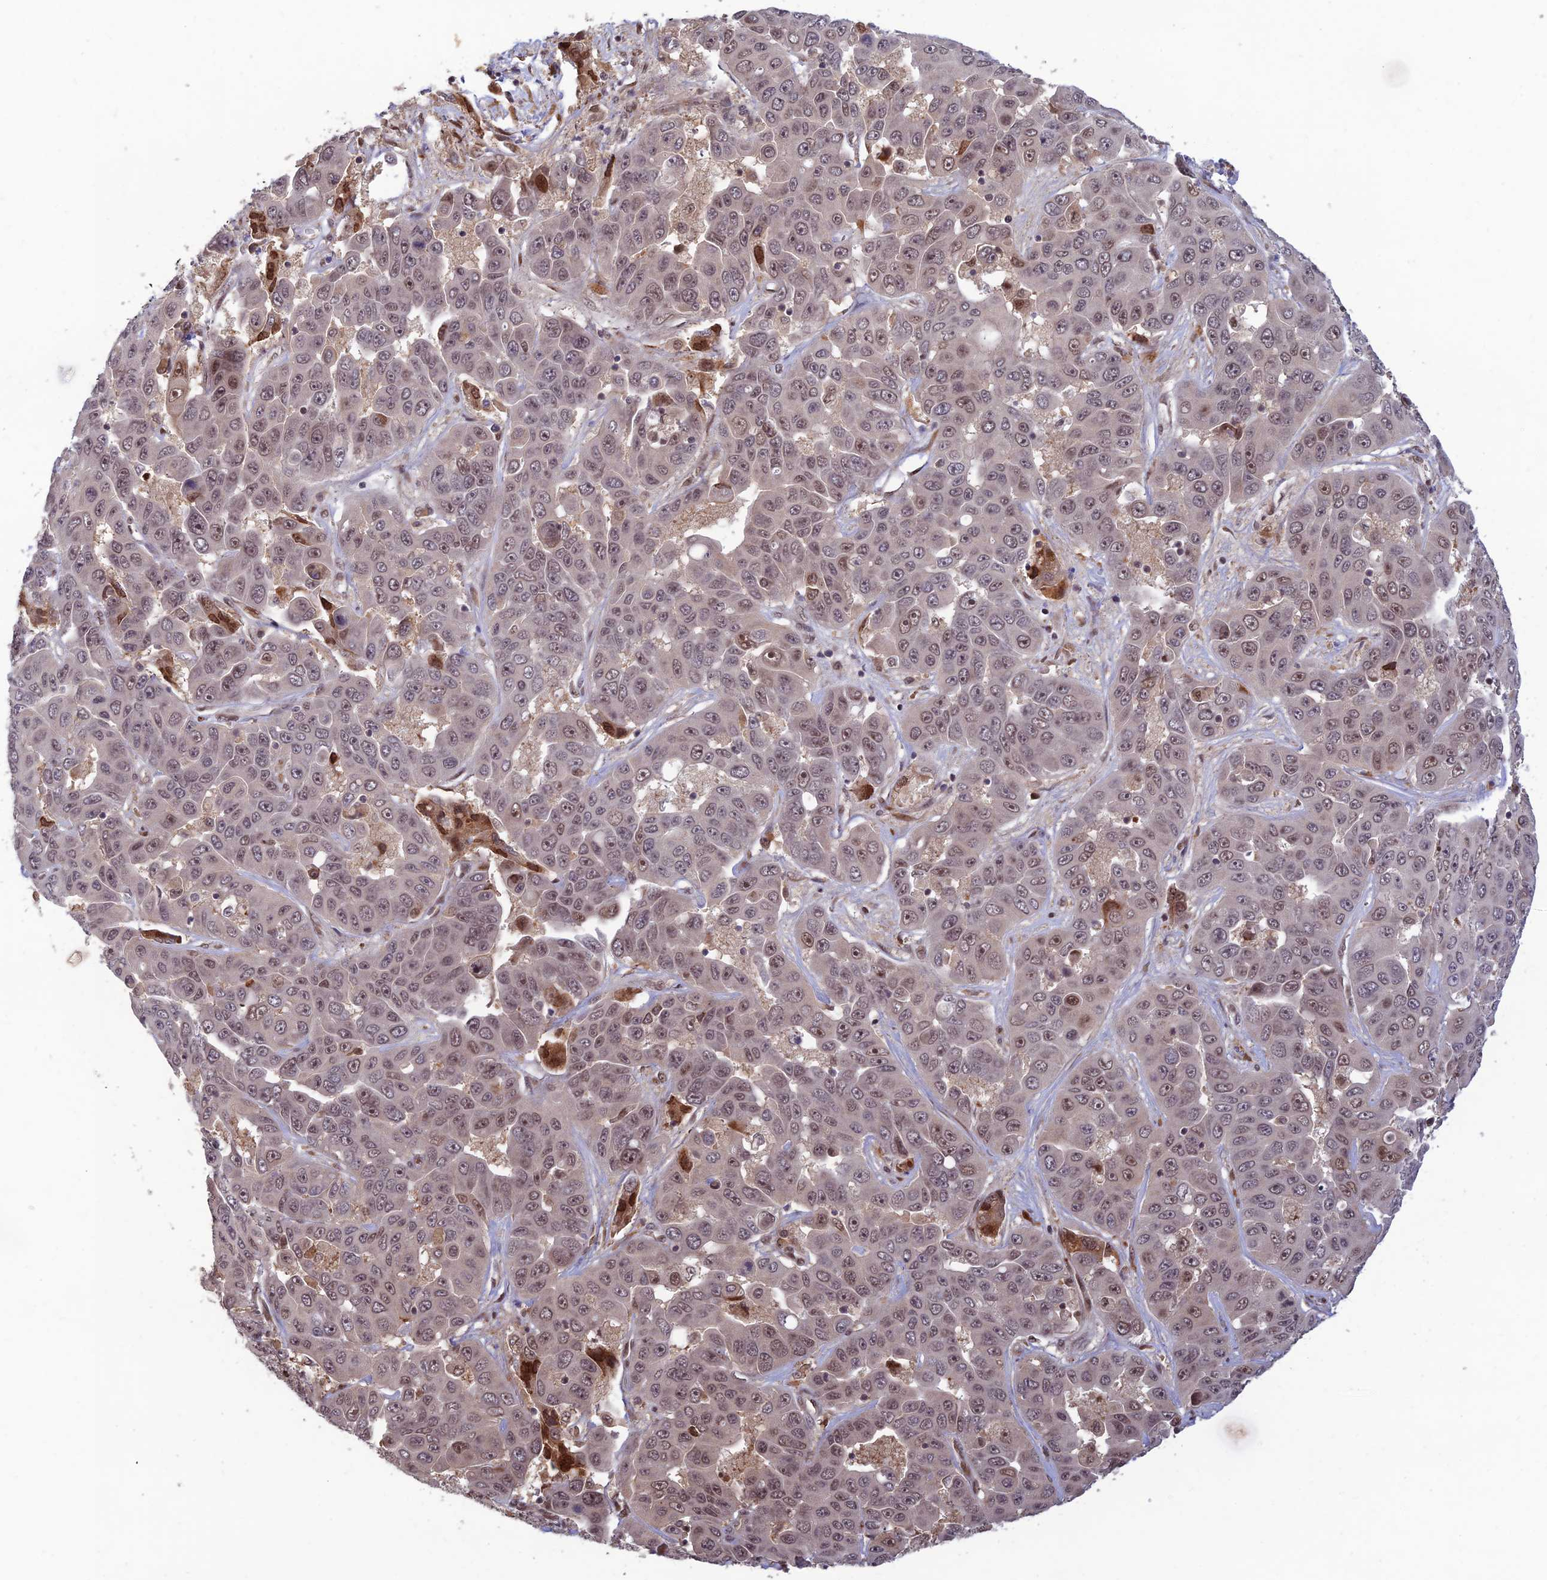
{"staining": {"intensity": "weak", "quantity": "<25%", "location": "nuclear"}, "tissue": "liver cancer", "cell_type": "Tumor cells", "image_type": "cancer", "snomed": [{"axis": "morphology", "description": "Cholangiocarcinoma"}, {"axis": "topography", "description": "Liver"}], "caption": "High power microscopy histopathology image of an IHC photomicrograph of liver cholangiocarcinoma, revealing no significant positivity in tumor cells.", "gene": "ZNF565", "patient": {"sex": "female", "age": 52}}